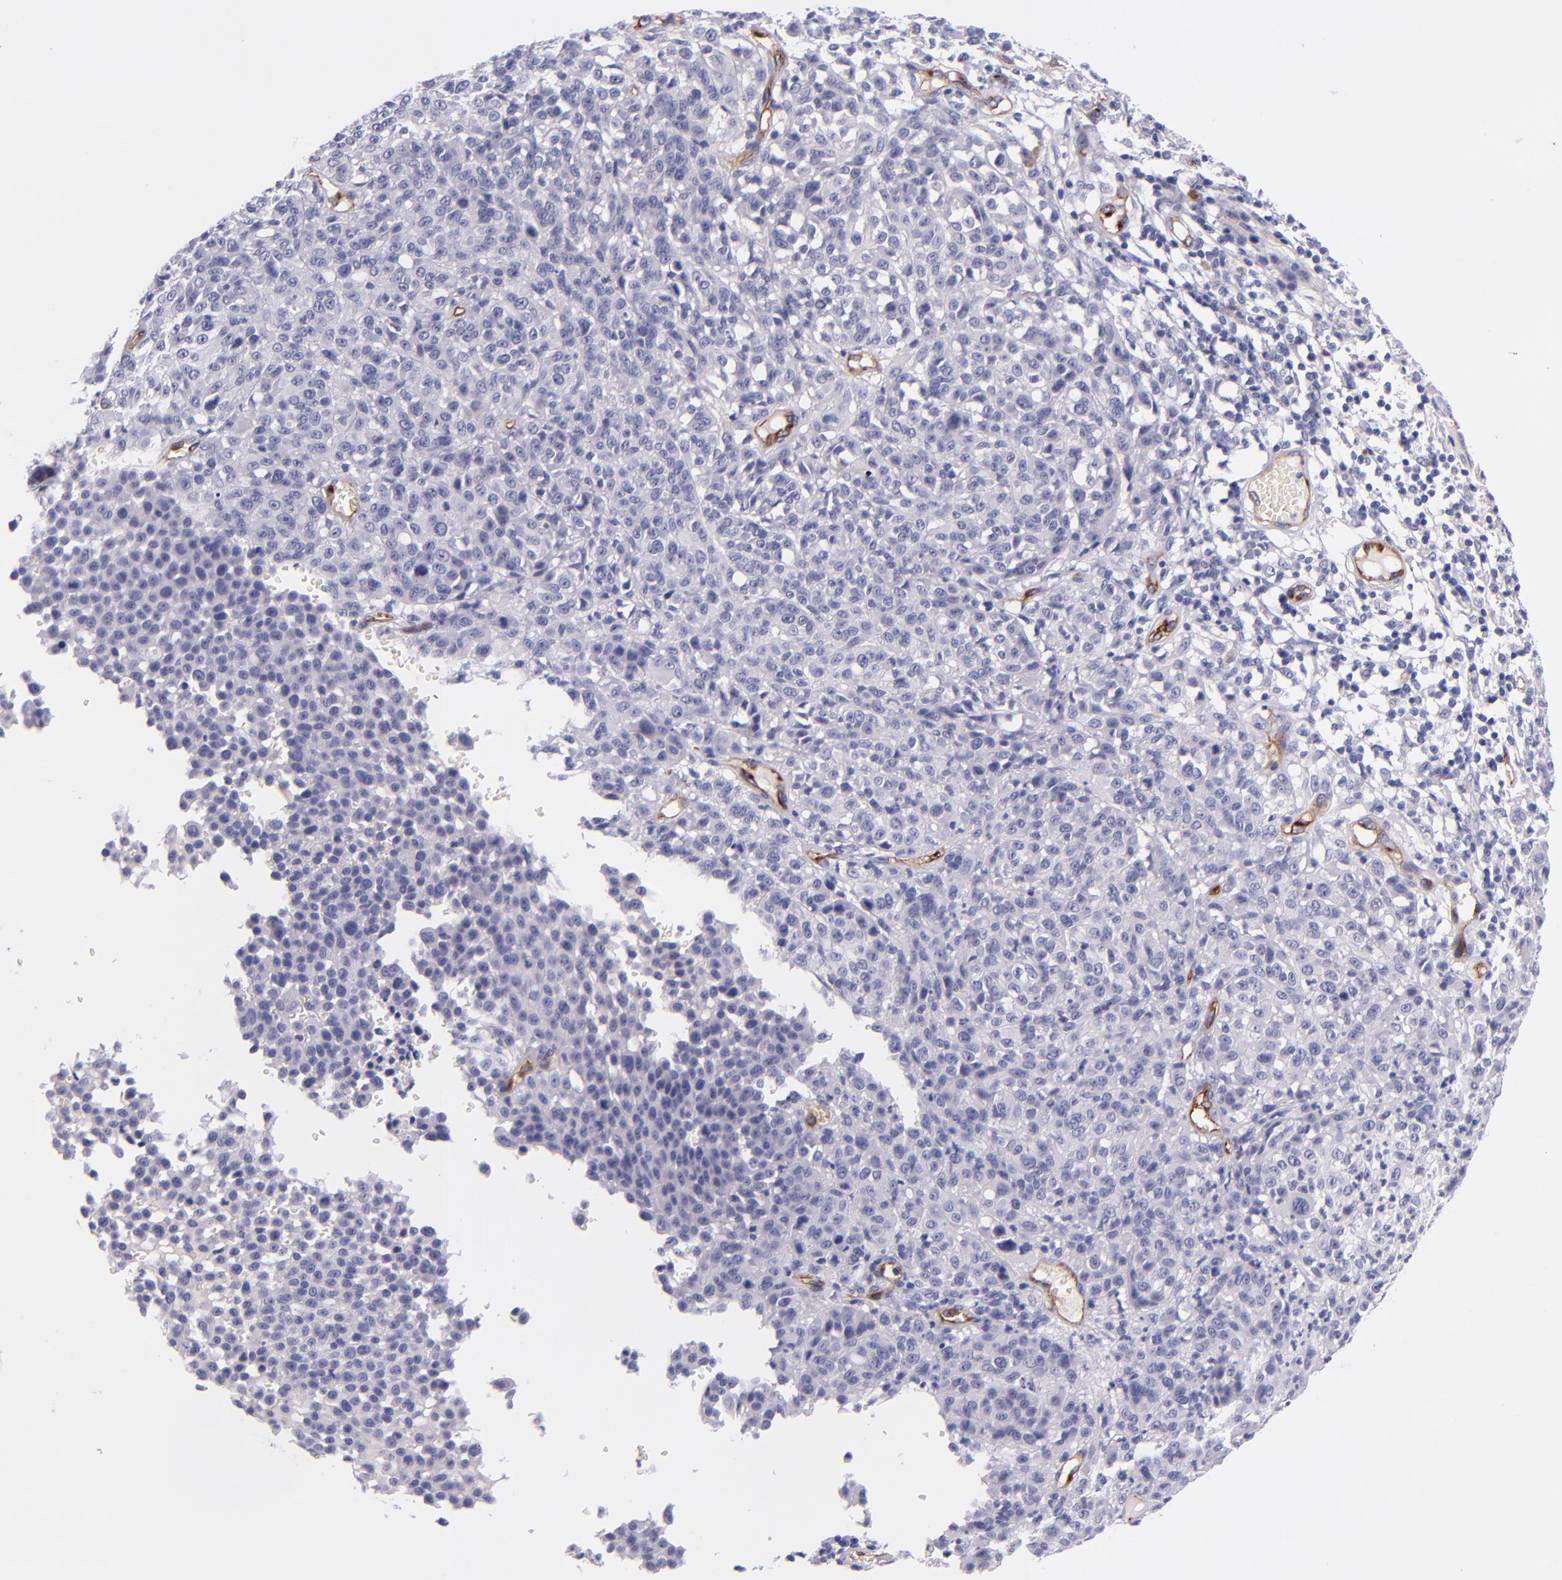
{"staining": {"intensity": "negative", "quantity": "none", "location": "none"}, "tissue": "melanoma", "cell_type": "Tumor cells", "image_type": "cancer", "snomed": [{"axis": "morphology", "description": "Malignant melanoma, NOS"}, {"axis": "topography", "description": "Skin"}], "caption": "Melanoma was stained to show a protein in brown. There is no significant staining in tumor cells.", "gene": "NOS3", "patient": {"sex": "female", "age": 49}}